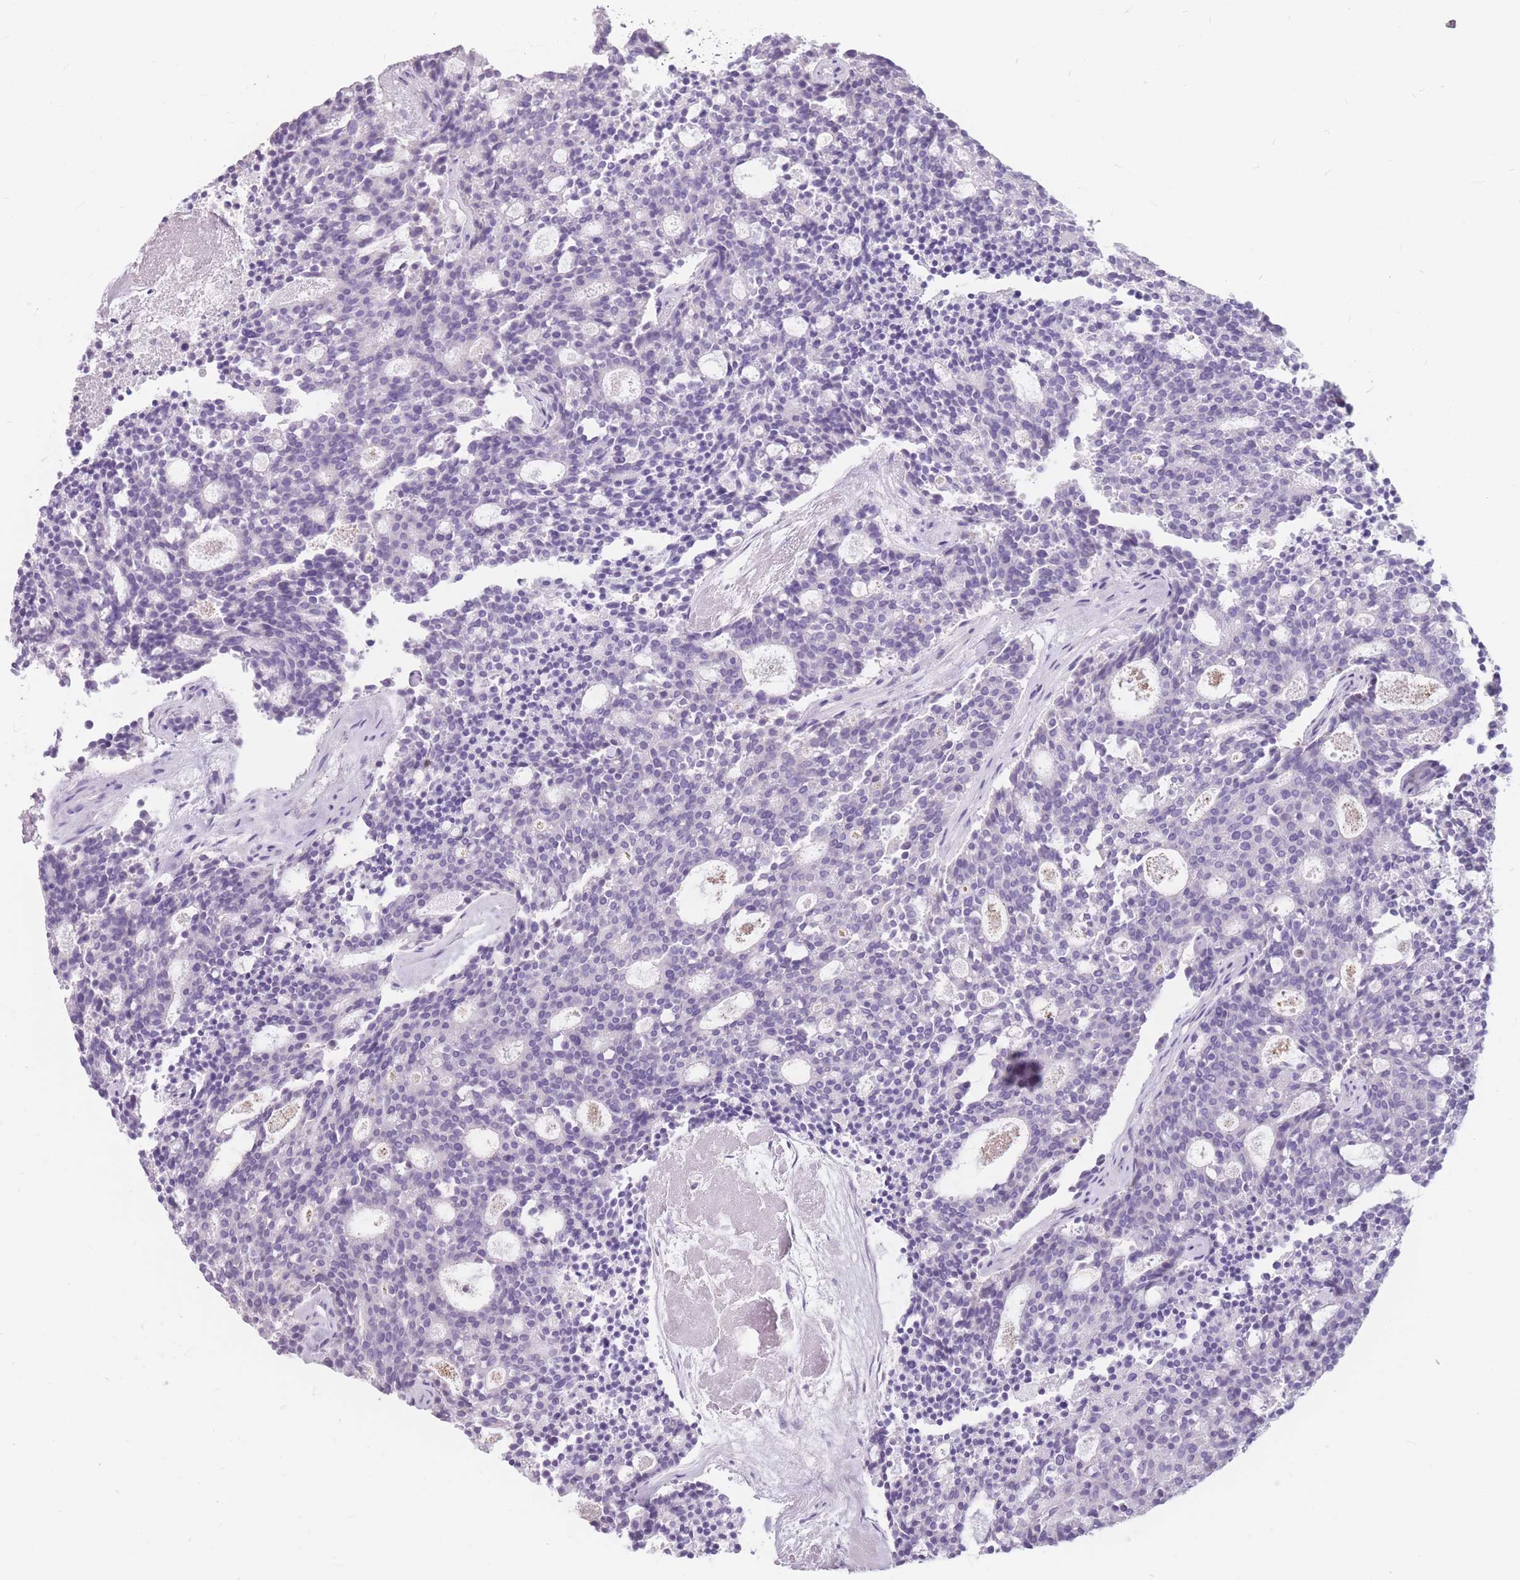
{"staining": {"intensity": "negative", "quantity": "none", "location": "none"}, "tissue": "carcinoid", "cell_type": "Tumor cells", "image_type": "cancer", "snomed": [{"axis": "morphology", "description": "Carcinoid, malignant, NOS"}, {"axis": "topography", "description": "Pancreas"}], "caption": "An image of malignant carcinoid stained for a protein displays no brown staining in tumor cells.", "gene": "CCNO", "patient": {"sex": "female", "age": 54}}